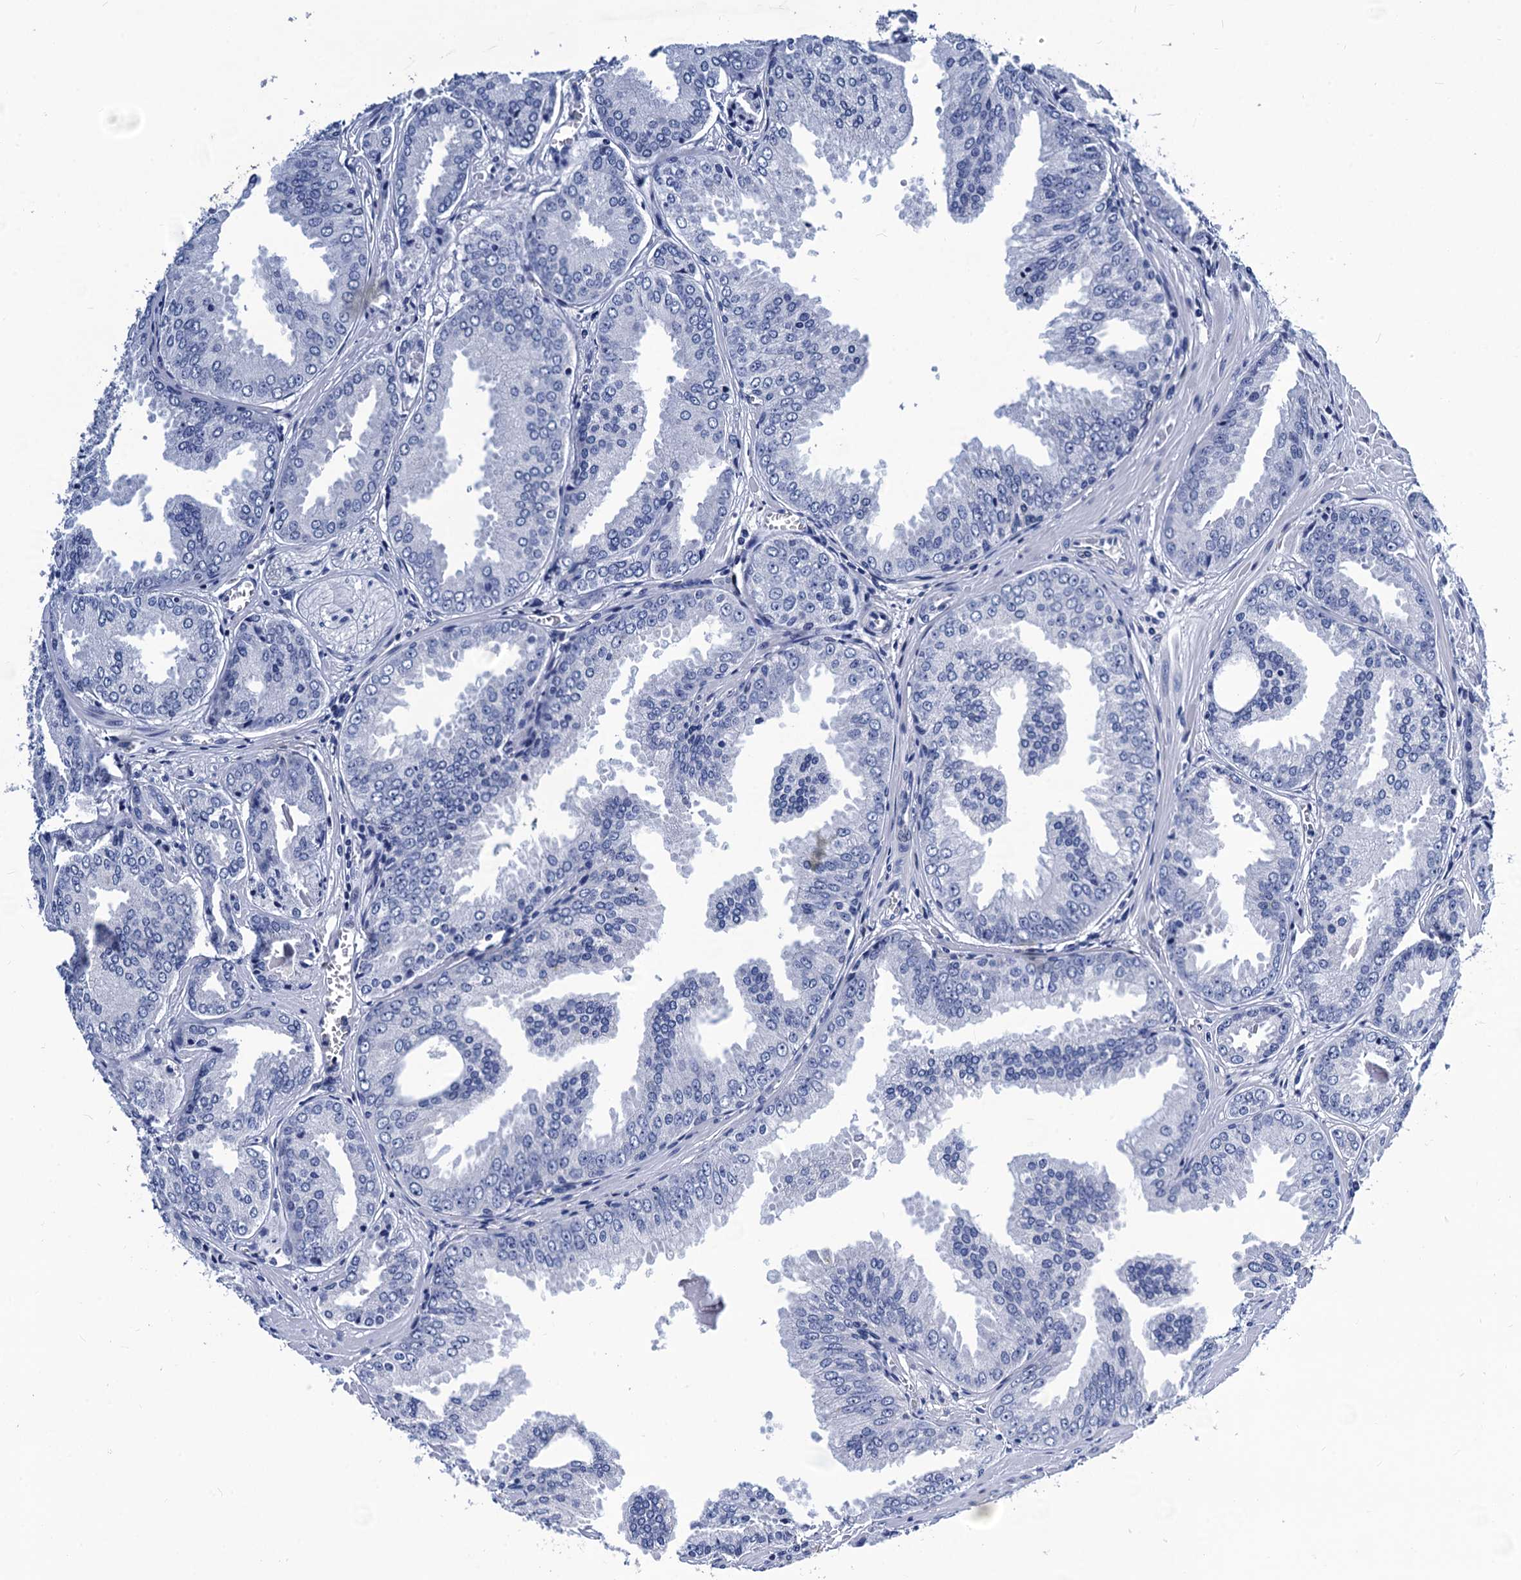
{"staining": {"intensity": "negative", "quantity": "none", "location": "none"}, "tissue": "prostate cancer", "cell_type": "Tumor cells", "image_type": "cancer", "snomed": [{"axis": "morphology", "description": "Adenocarcinoma, Low grade"}, {"axis": "topography", "description": "Prostate"}], "caption": "Tumor cells are negative for brown protein staining in prostate cancer (adenocarcinoma (low-grade)).", "gene": "LRRC30", "patient": {"sex": "male", "age": 67}}